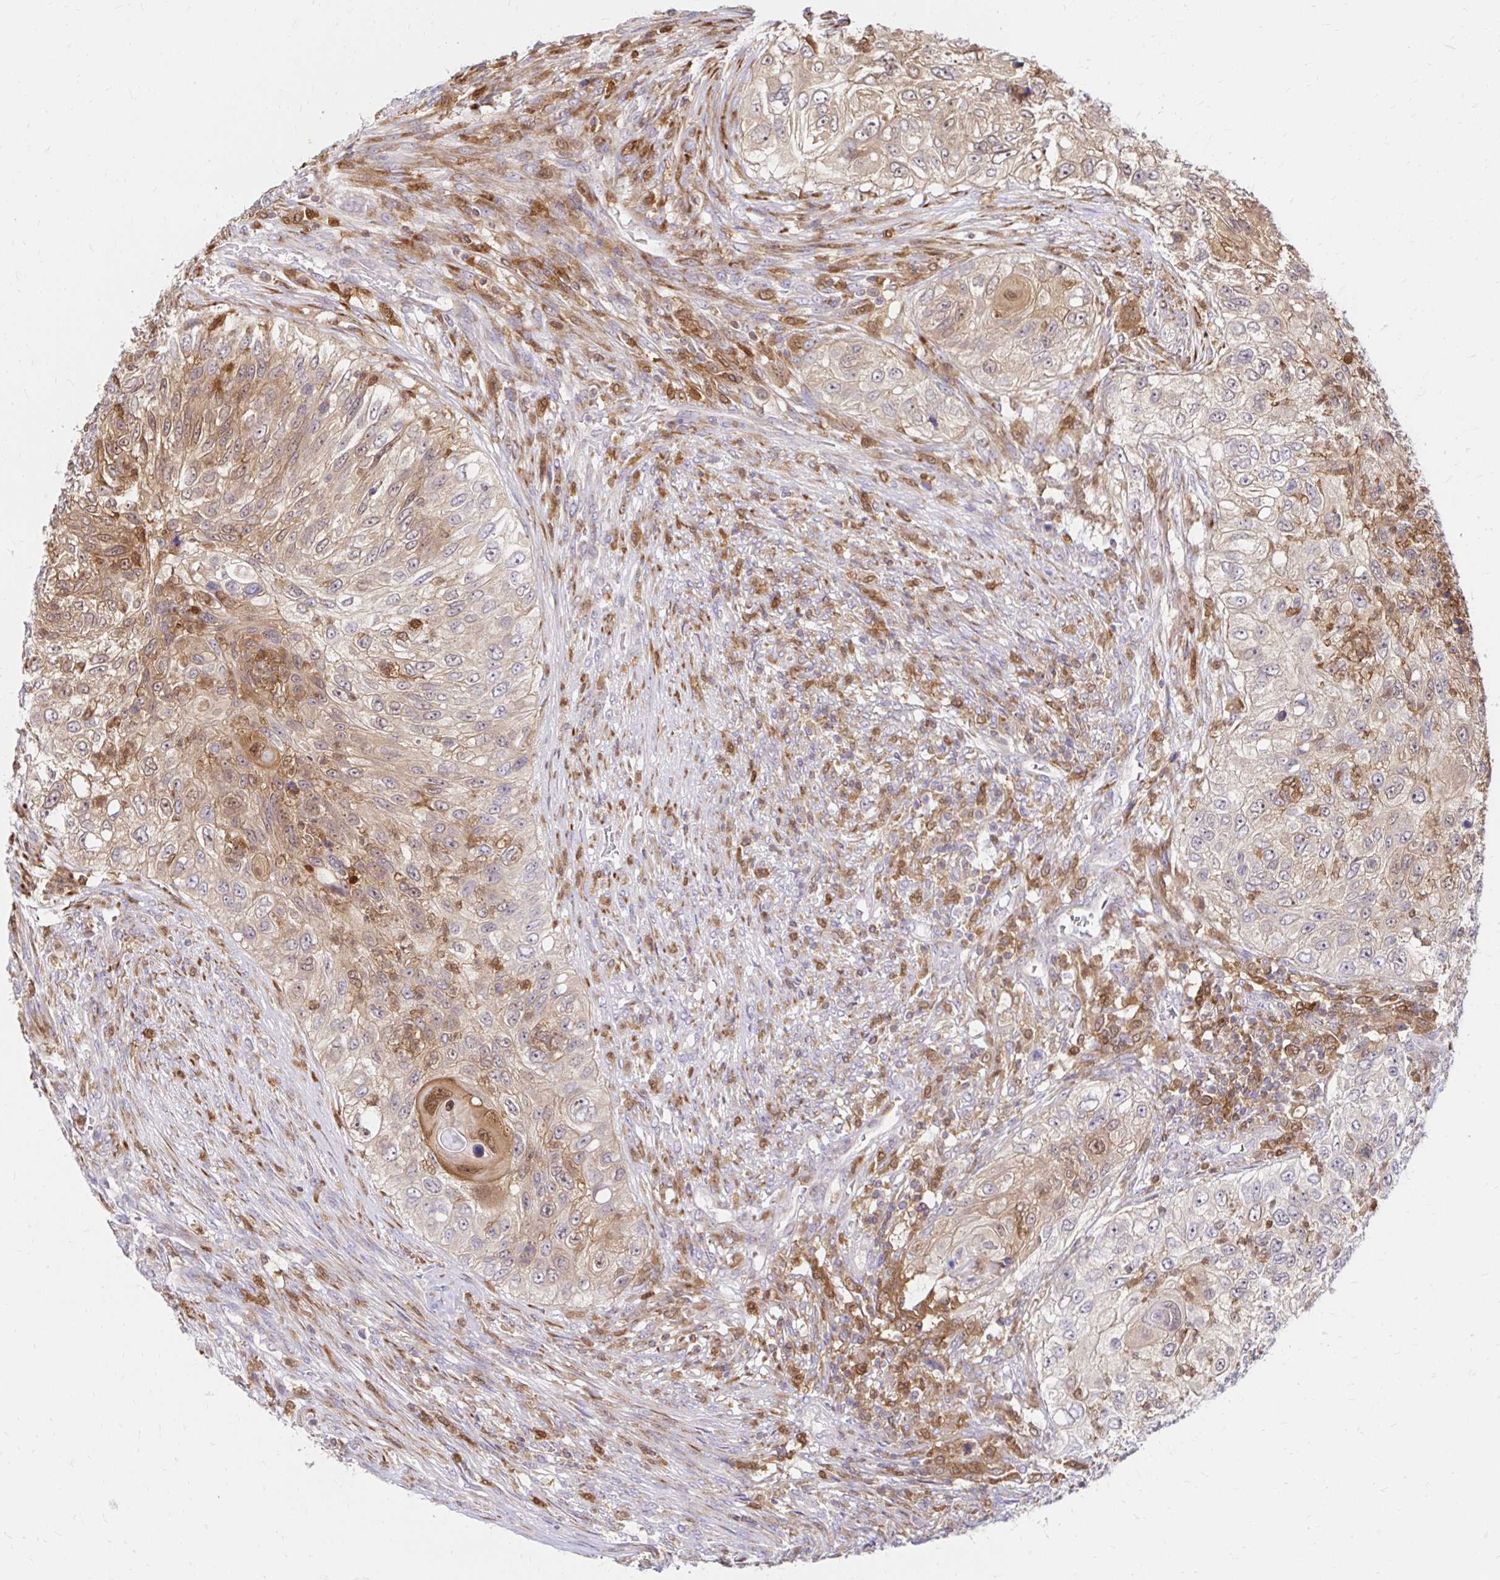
{"staining": {"intensity": "weak", "quantity": ">75%", "location": "cytoplasmic/membranous,nuclear"}, "tissue": "urothelial cancer", "cell_type": "Tumor cells", "image_type": "cancer", "snomed": [{"axis": "morphology", "description": "Urothelial carcinoma, High grade"}, {"axis": "topography", "description": "Urinary bladder"}], "caption": "Immunohistochemistry (IHC) histopathology image of neoplastic tissue: urothelial carcinoma (high-grade) stained using immunohistochemistry (IHC) demonstrates low levels of weak protein expression localized specifically in the cytoplasmic/membranous and nuclear of tumor cells, appearing as a cytoplasmic/membranous and nuclear brown color.", "gene": "PYCARD", "patient": {"sex": "female", "age": 60}}